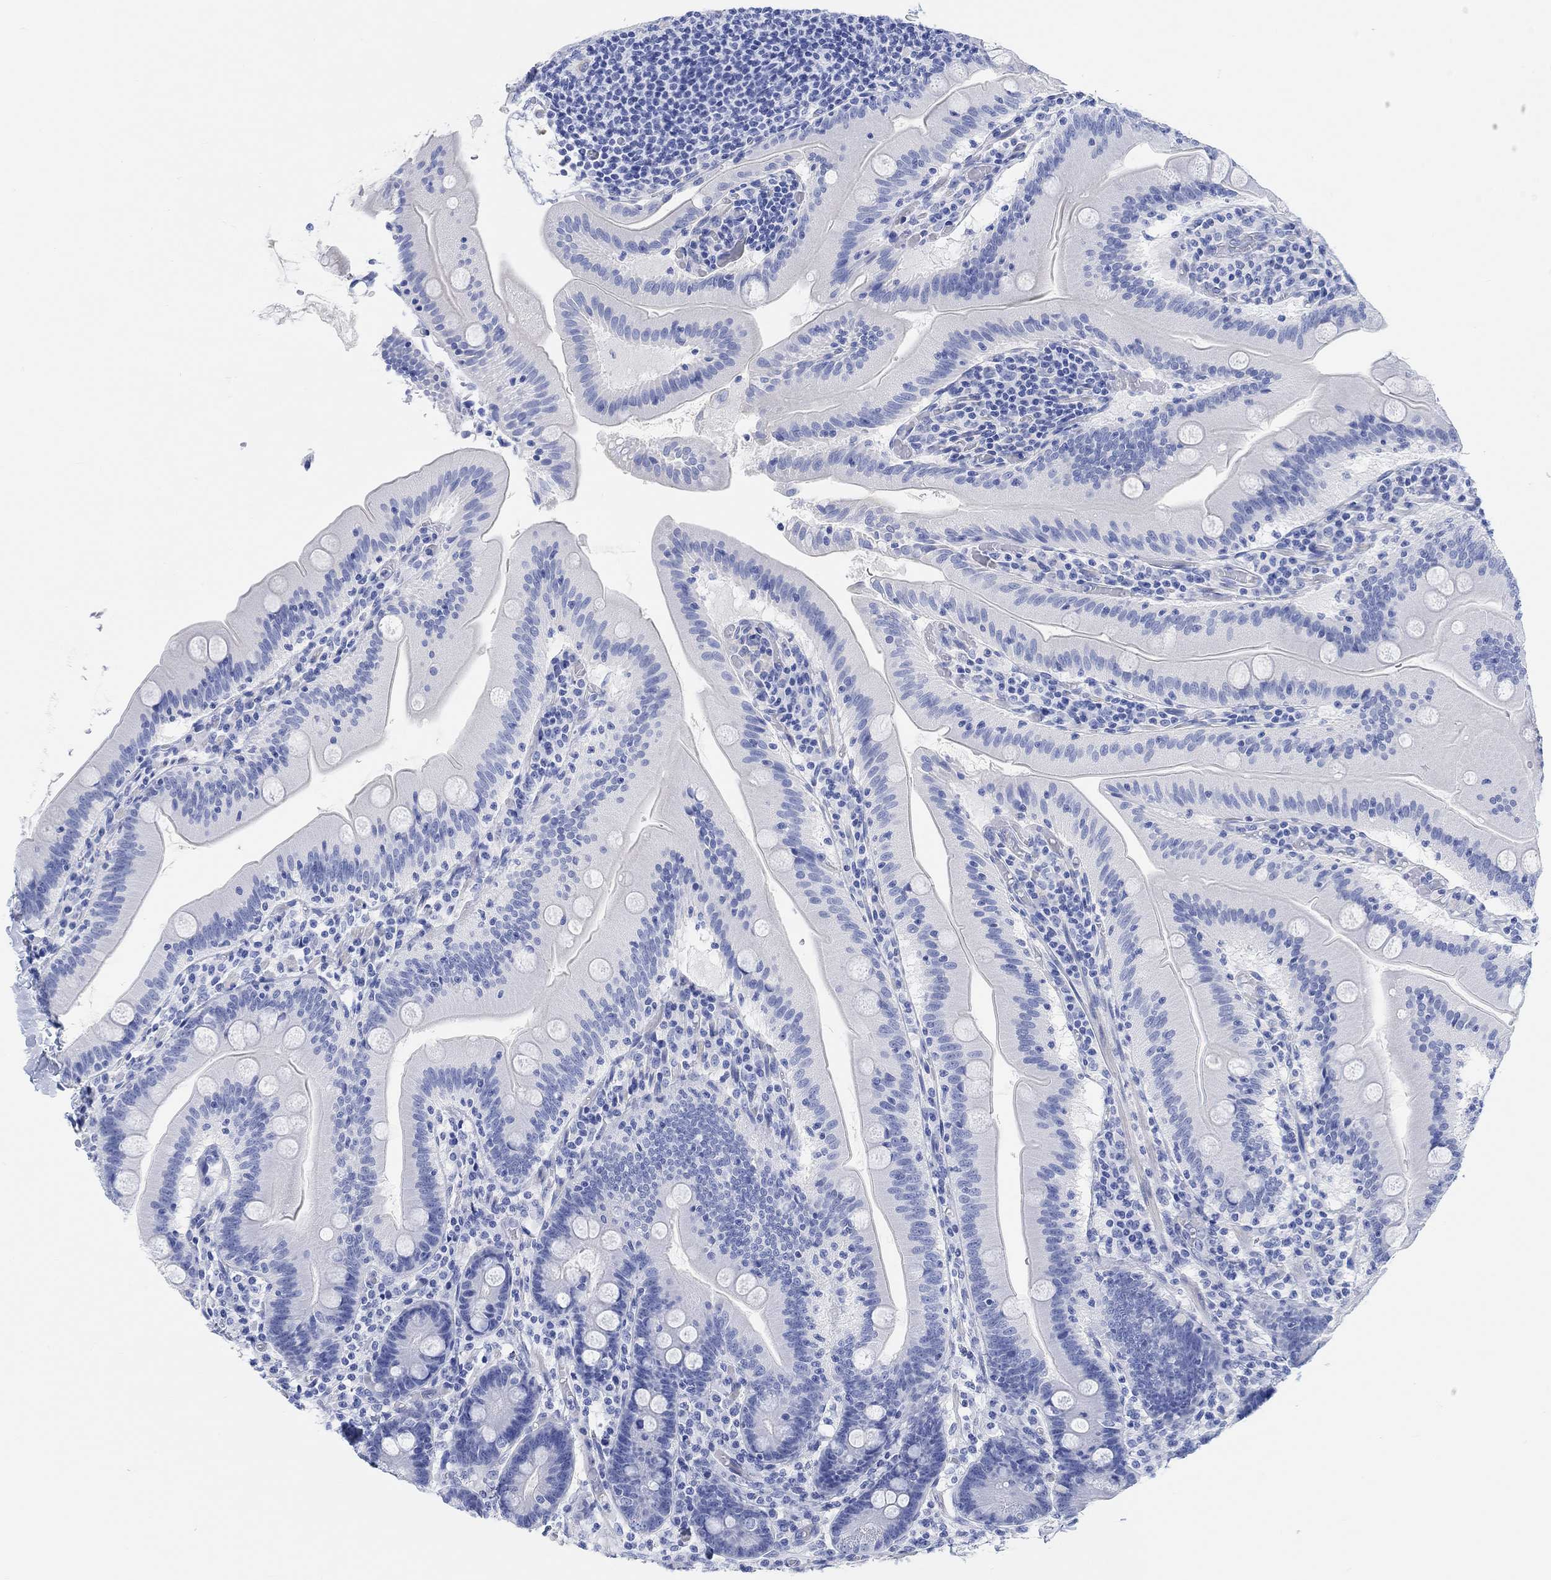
{"staining": {"intensity": "negative", "quantity": "none", "location": "none"}, "tissue": "small intestine", "cell_type": "Glandular cells", "image_type": "normal", "snomed": [{"axis": "morphology", "description": "Normal tissue, NOS"}, {"axis": "topography", "description": "Small intestine"}], "caption": "Immunohistochemical staining of unremarkable small intestine exhibits no significant staining in glandular cells.", "gene": "ANKRD33", "patient": {"sex": "male", "age": 37}}